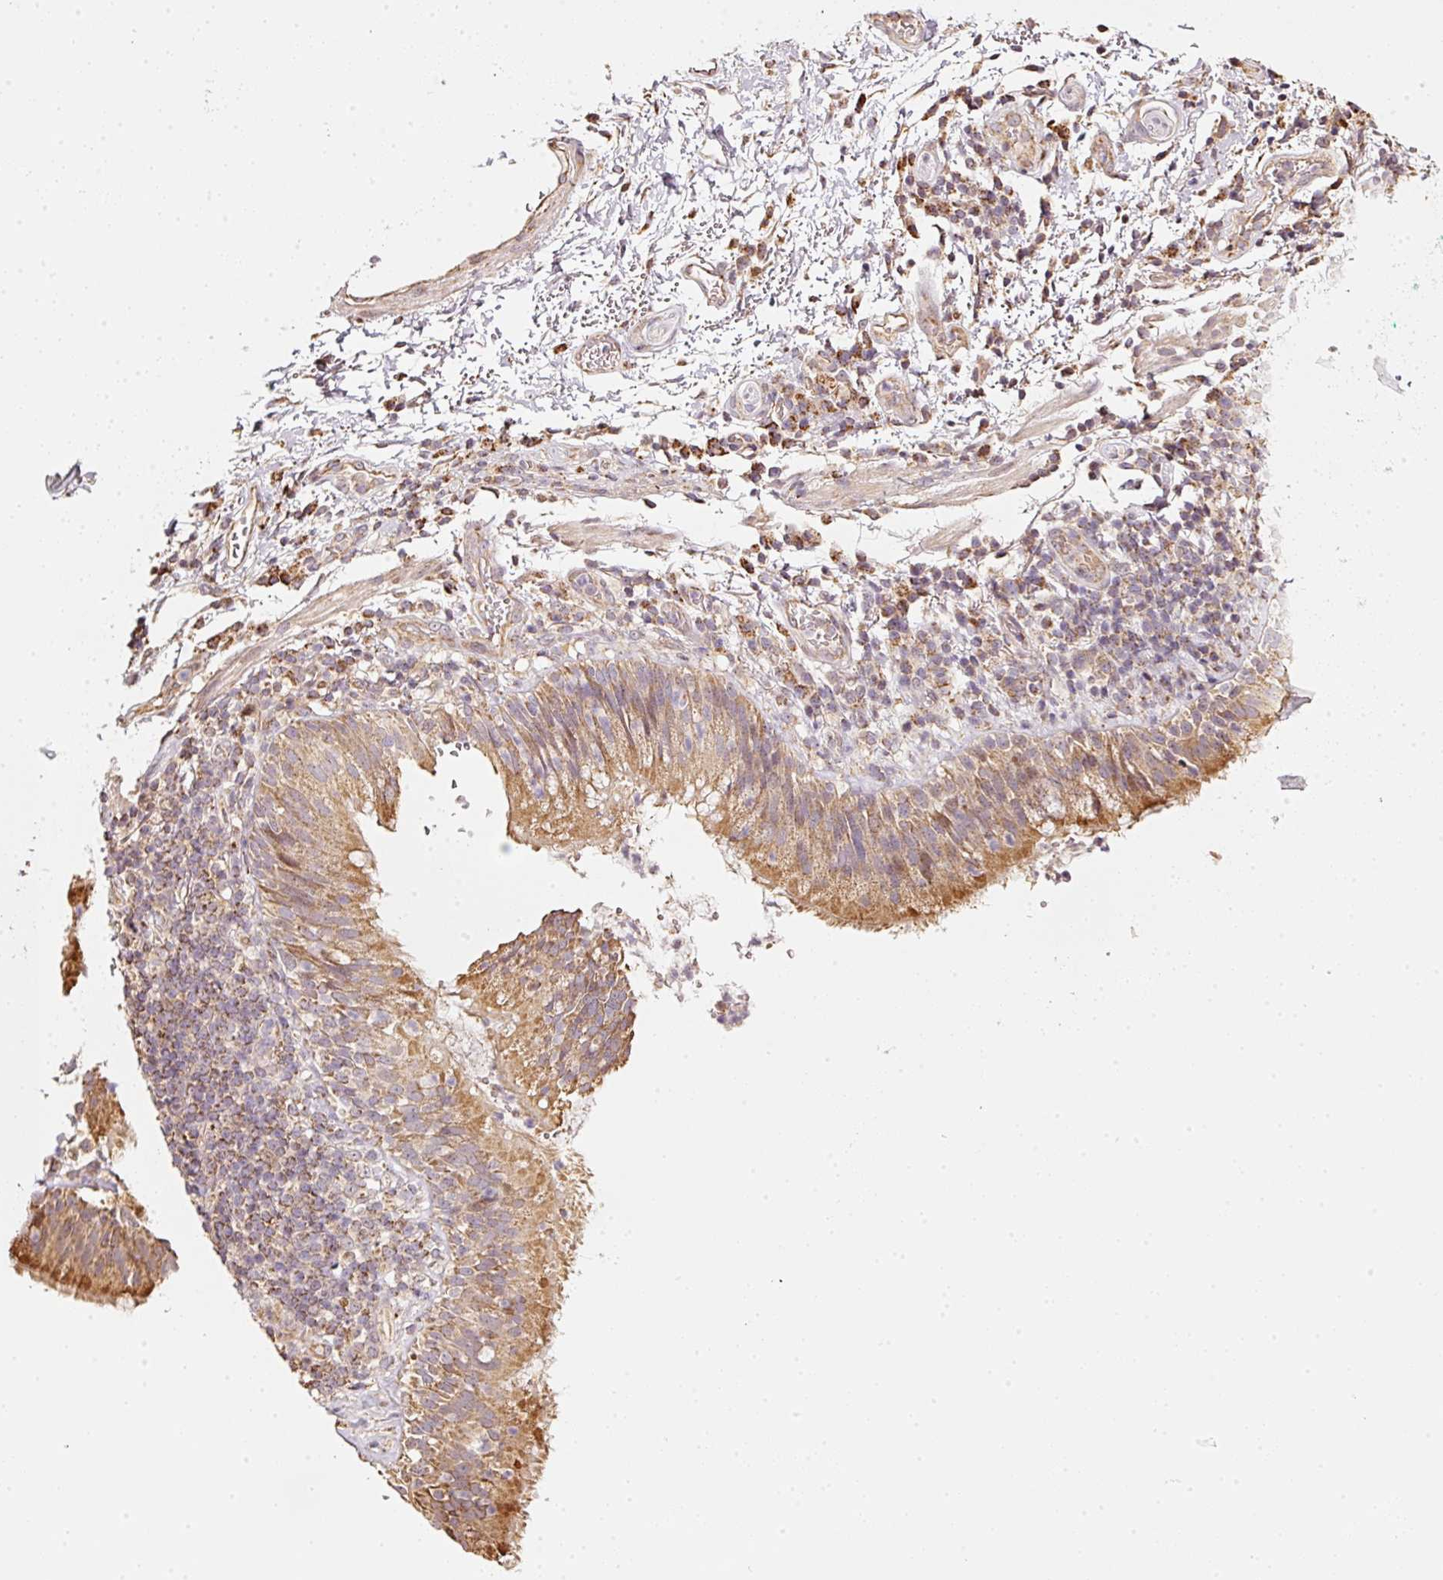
{"staining": {"intensity": "moderate", "quantity": "25%-75%", "location": "cytoplasmic/membranous"}, "tissue": "bronchus", "cell_type": "Respiratory epithelial cells", "image_type": "normal", "snomed": [{"axis": "morphology", "description": "Normal tissue, NOS"}, {"axis": "topography", "description": "Cartilage tissue"}, {"axis": "topography", "description": "Bronchus"}], "caption": "Normal bronchus demonstrates moderate cytoplasmic/membranous positivity in about 25%-75% of respiratory epithelial cells, visualized by immunohistochemistry.", "gene": "RAB35", "patient": {"sex": "male", "age": 56}}